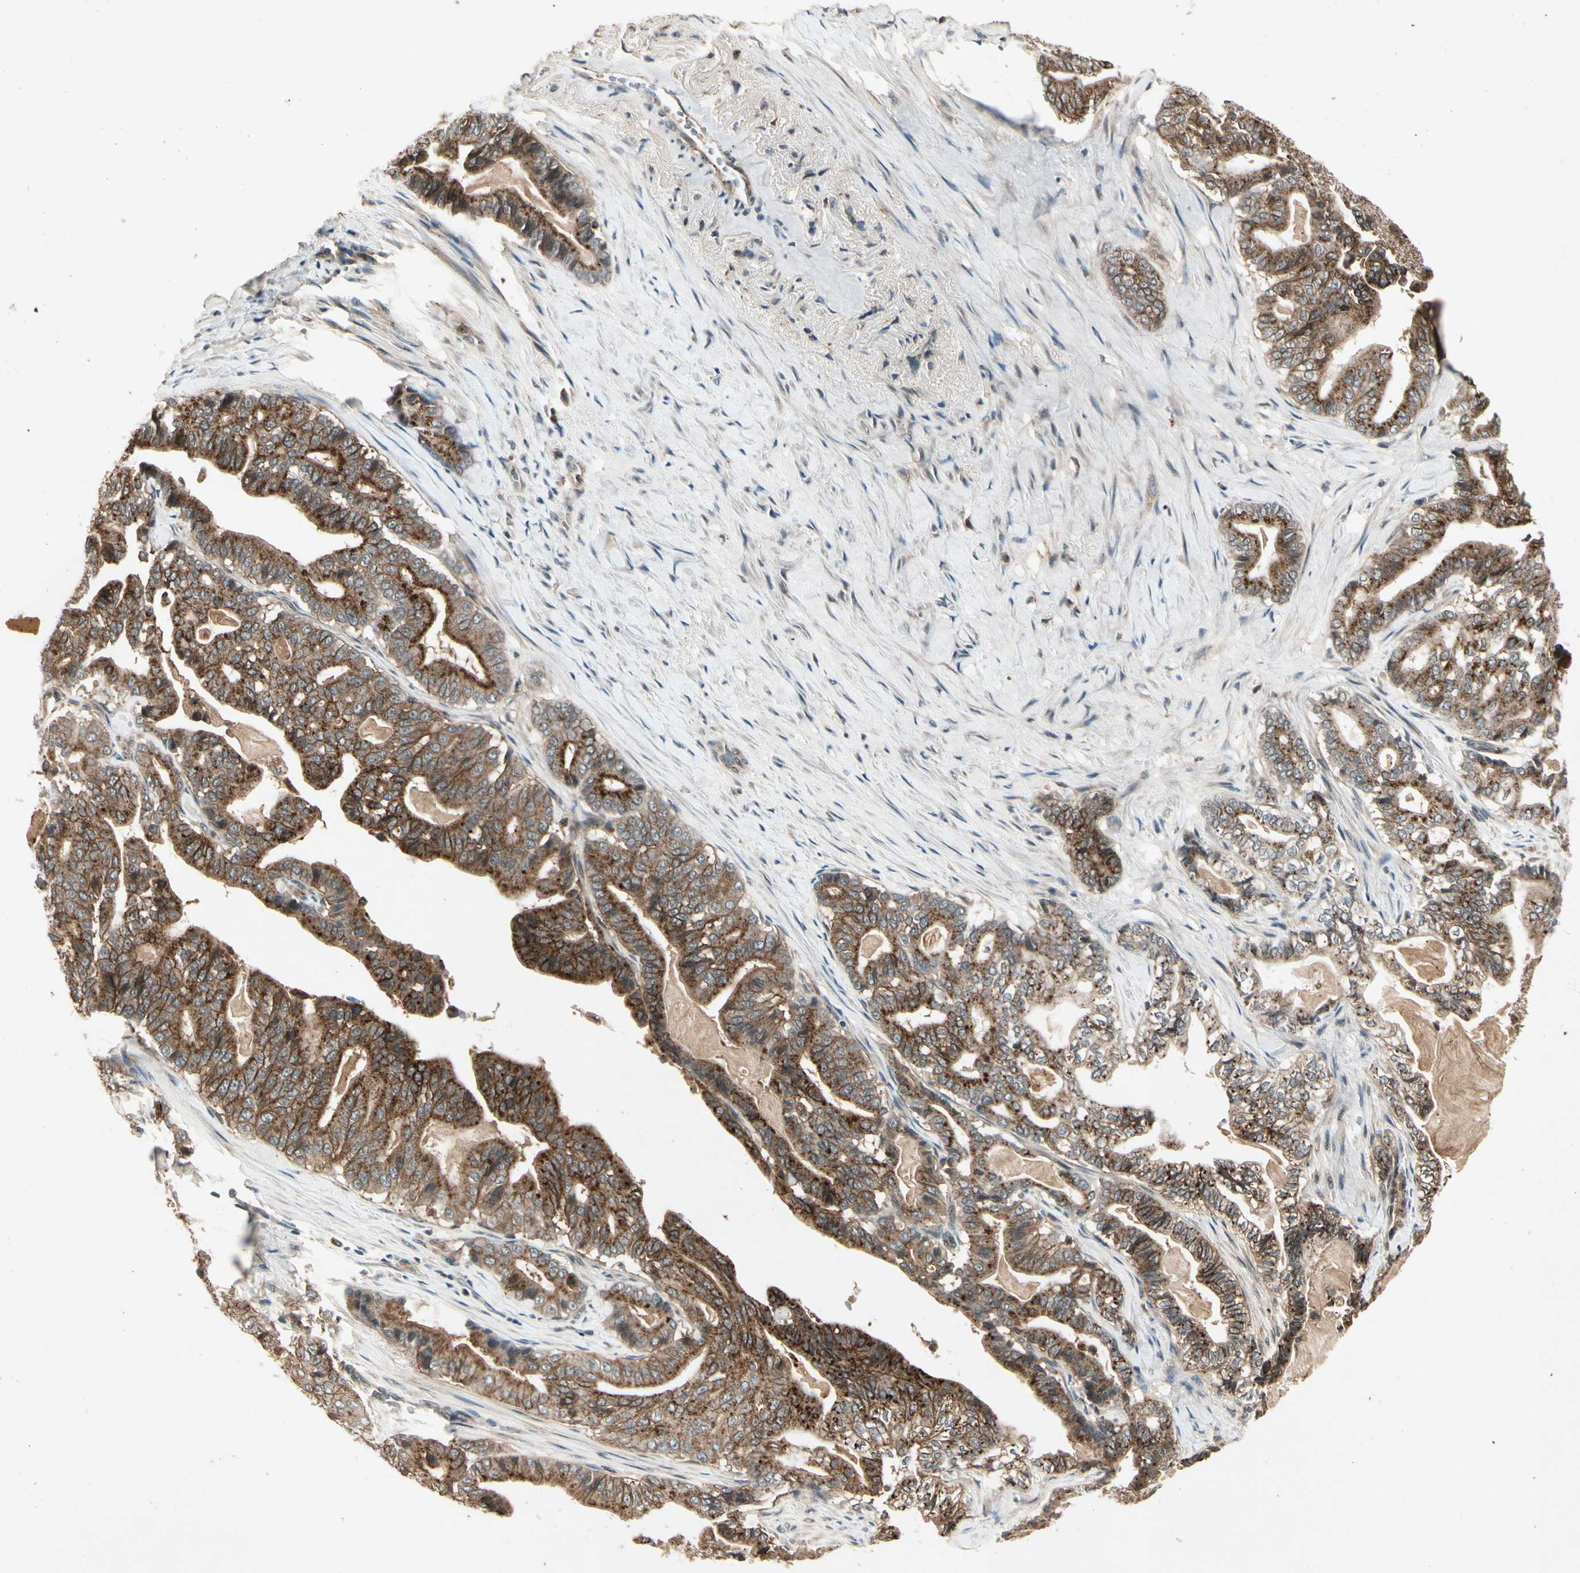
{"staining": {"intensity": "strong", "quantity": ">75%", "location": "cytoplasmic/membranous"}, "tissue": "pancreatic cancer", "cell_type": "Tumor cells", "image_type": "cancer", "snomed": [{"axis": "morphology", "description": "Adenocarcinoma, NOS"}, {"axis": "topography", "description": "Pancreas"}], "caption": "This histopathology image reveals pancreatic cancer (adenocarcinoma) stained with immunohistochemistry (IHC) to label a protein in brown. The cytoplasmic/membranous of tumor cells show strong positivity for the protein. Nuclei are counter-stained blue.", "gene": "FLOT1", "patient": {"sex": "male", "age": 63}}